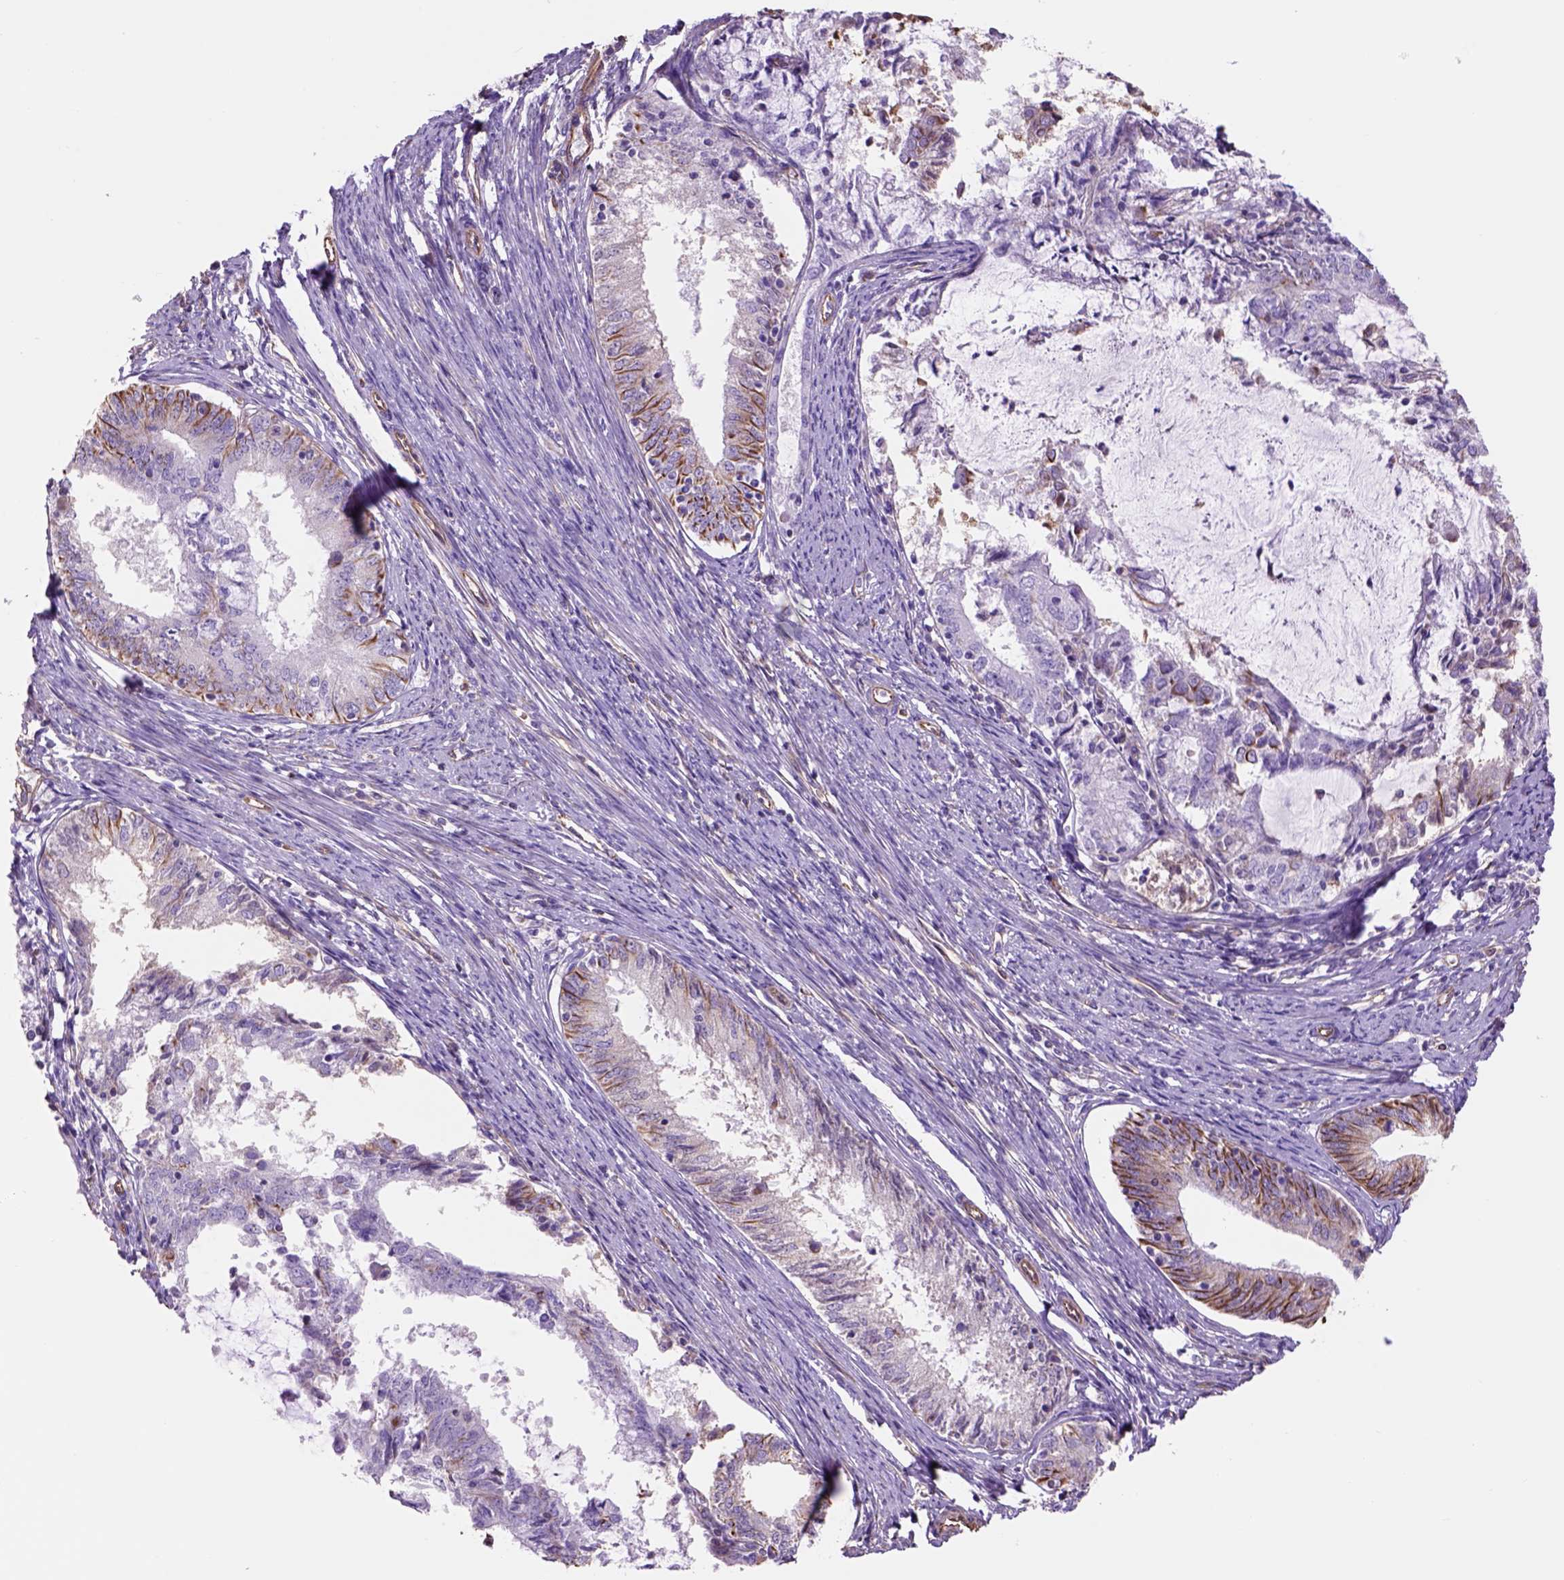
{"staining": {"intensity": "moderate", "quantity": ">75%", "location": "cytoplasmic/membranous"}, "tissue": "endometrial cancer", "cell_type": "Tumor cells", "image_type": "cancer", "snomed": [{"axis": "morphology", "description": "Adenocarcinoma, NOS"}, {"axis": "topography", "description": "Endometrium"}], "caption": "Protein staining displays moderate cytoplasmic/membranous staining in approximately >75% of tumor cells in endometrial adenocarcinoma.", "gene": "ZZZ3", "patient": {"sex": "female", "age": 57}}